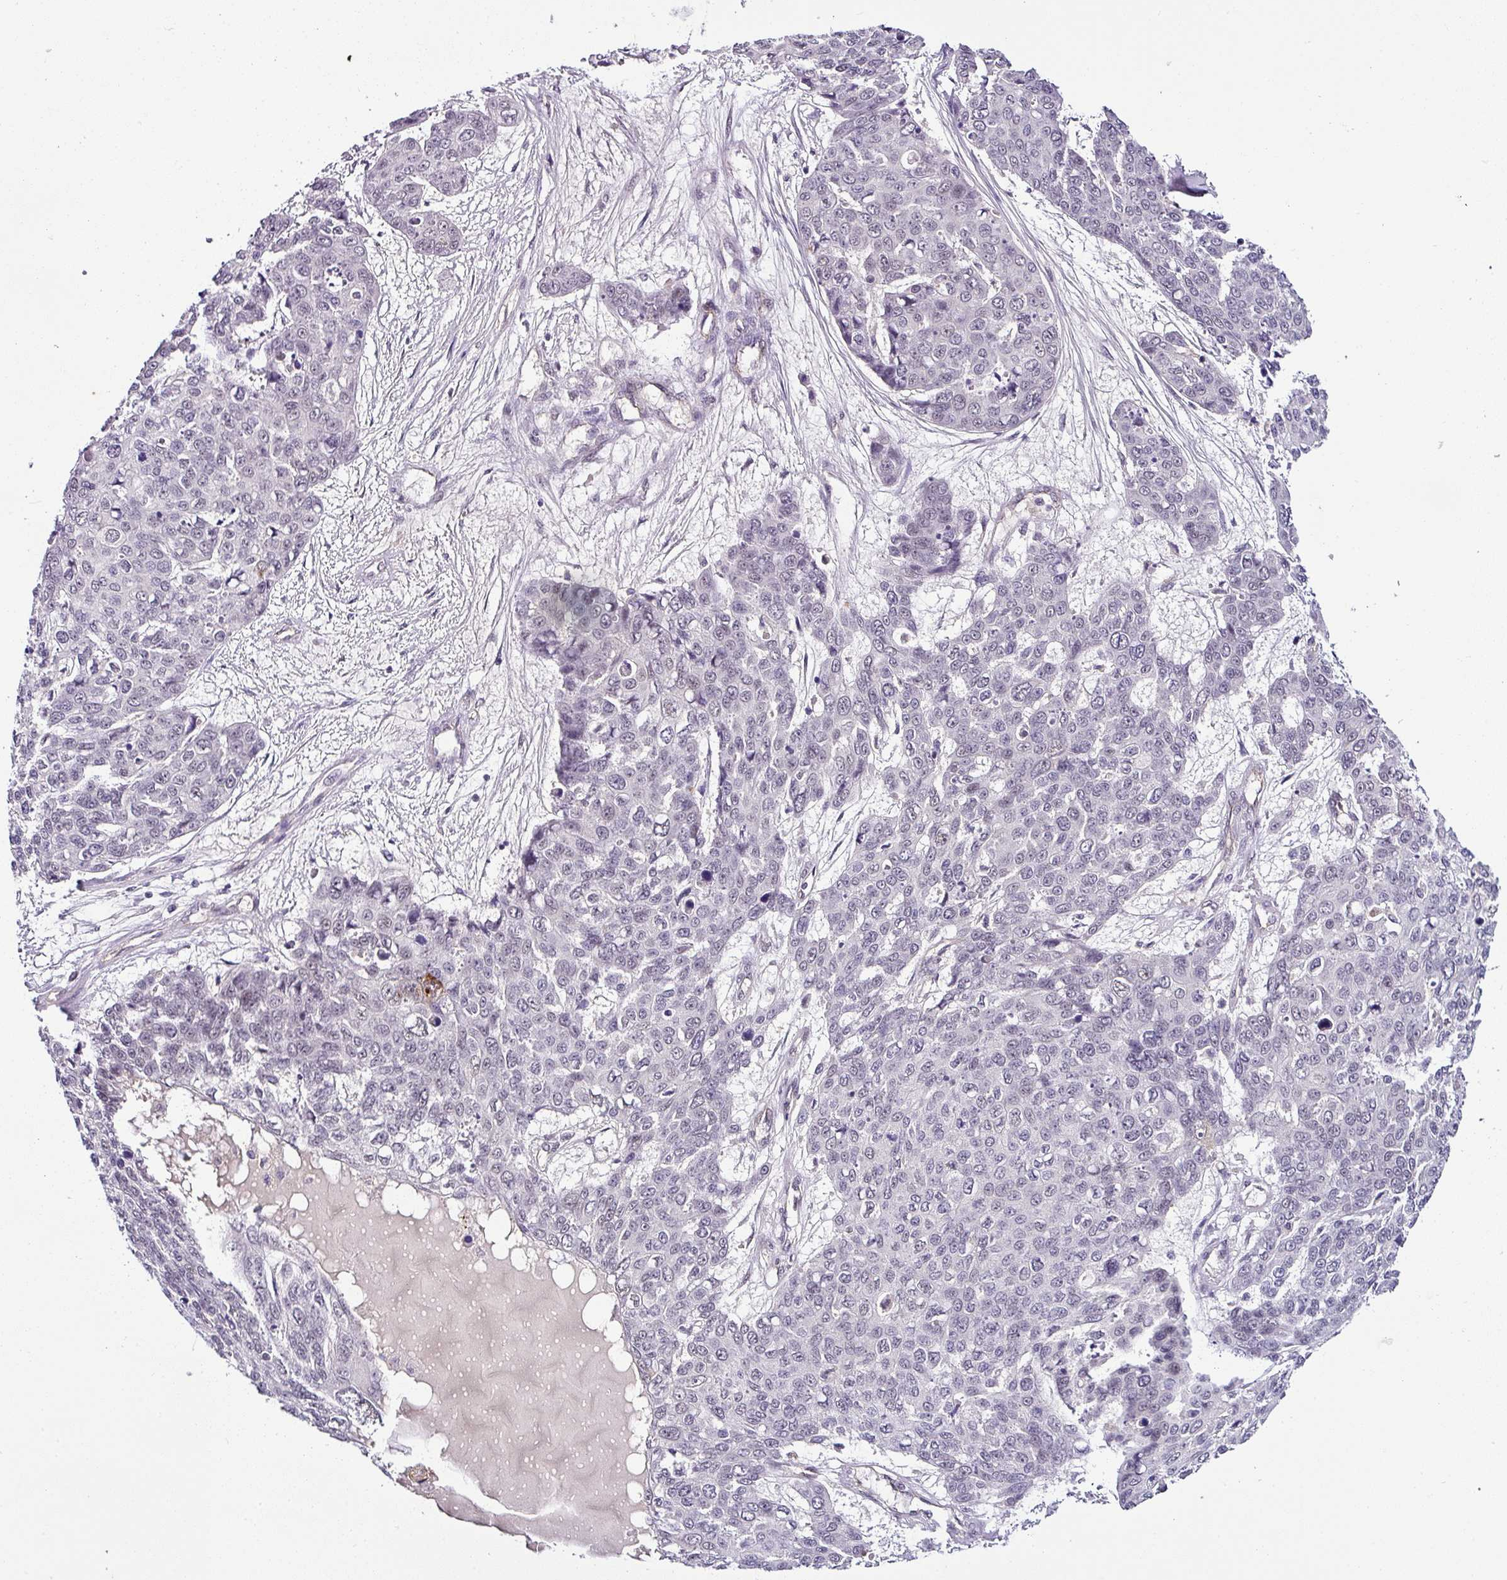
{"staining": {"intensity": "negative", "quantity": "none", "location": "none"}, "tissue": "skin cancer", "cell_type": "Tumor cells", "image_type": "cancer", "snomed": [{"axis": "morphology", "description": "Squamous cell carcinoma, NOS"}, {"axis": "topography", "description": "Skin"}], "caption": "Protein analysis of squamous cell carcinoma (skin) reveals no significant expression in tumor cells.", "gene": "NAPSA", "patient": {"sex": "male", "age": 71}}